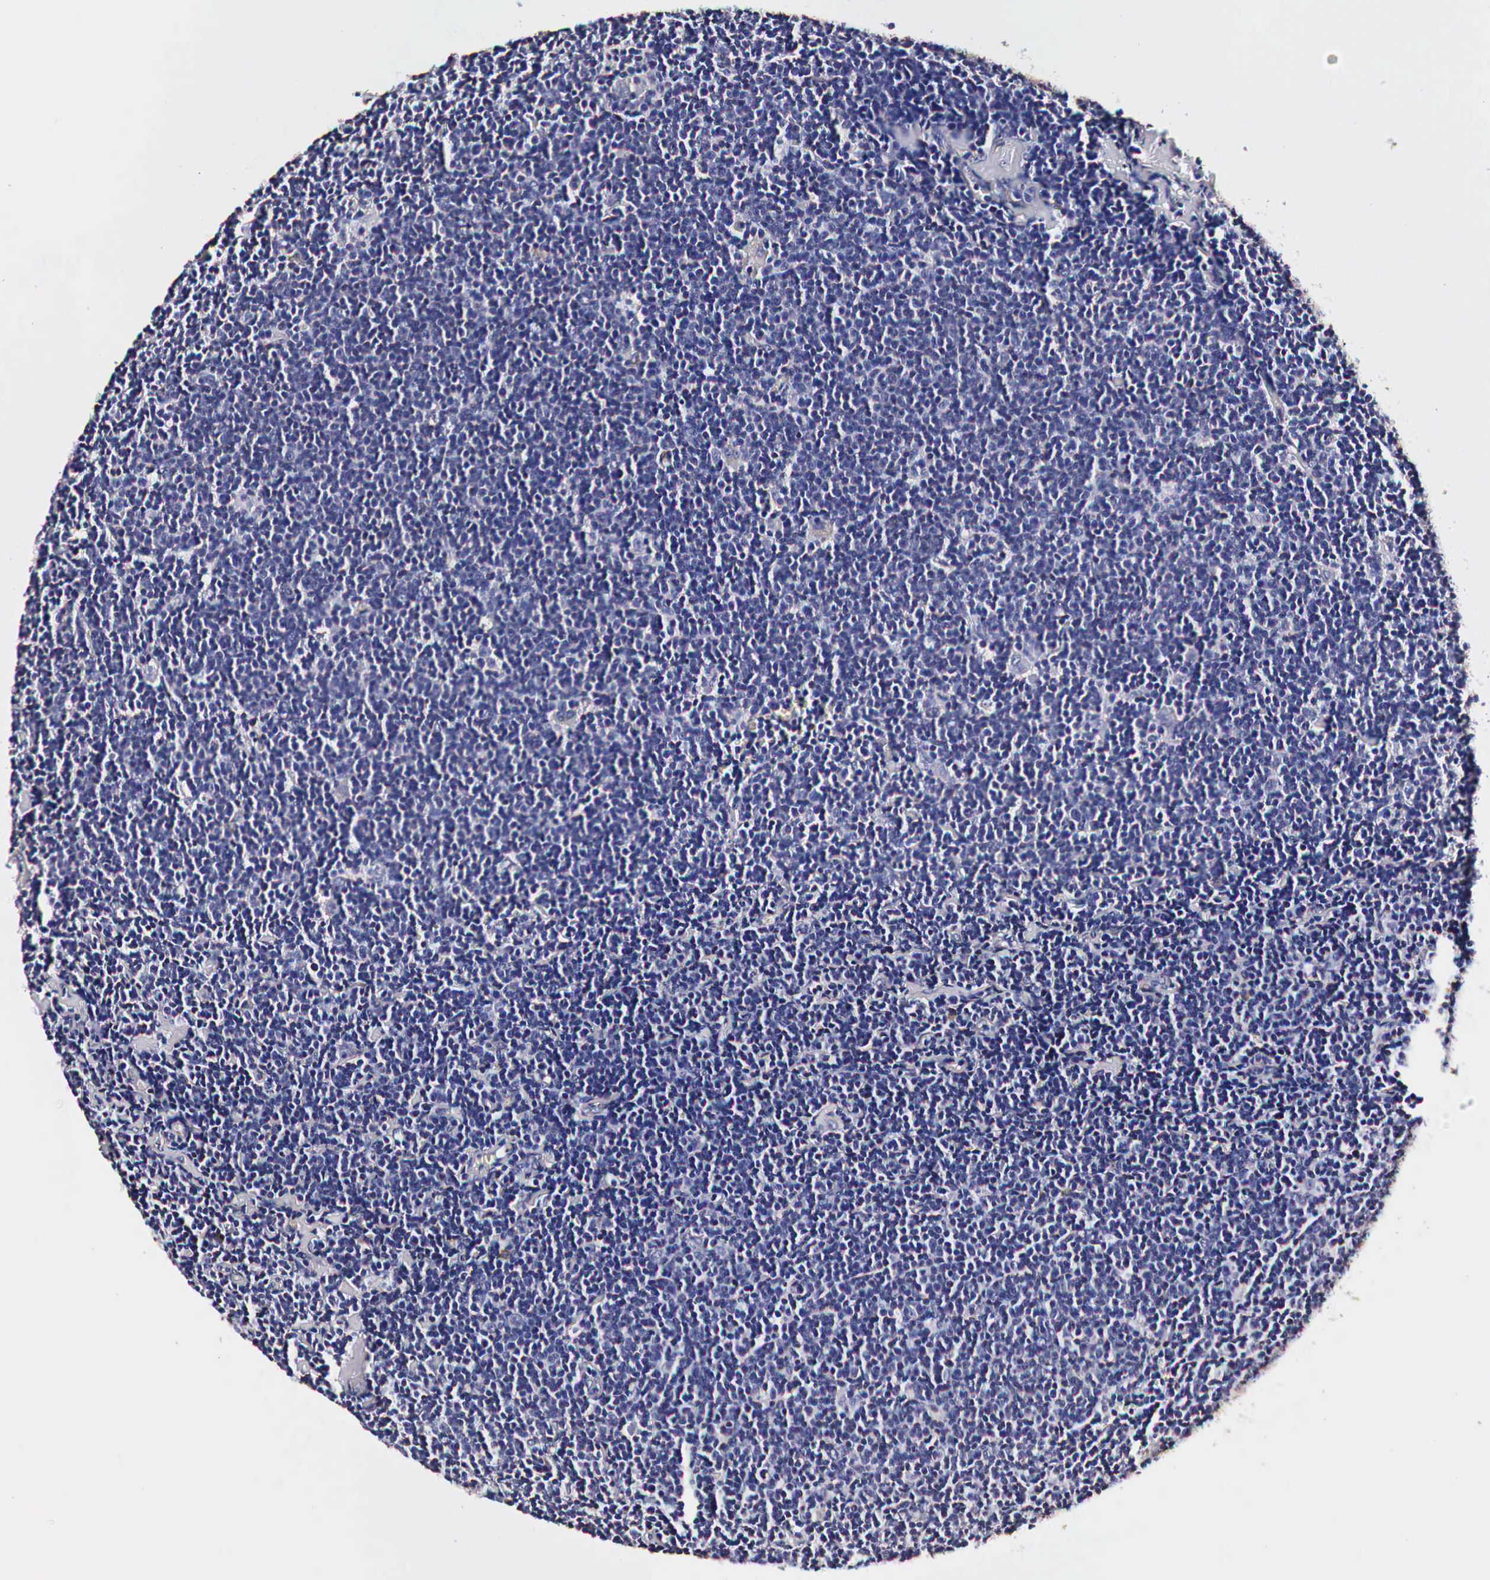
{"staining": {"intensity": "negative", "quantity": "none", "location": "none"}, "tissue": "lymphoma", "cell_type": "Tumor cells", "image_type": "cancer", "snomed": [{"axis": "morphology", "description": "Malignant lymphoma, non-Hodgkin's type, Low grade"}, {"axis": "topography", "description": "Lymph node"}], "caption": "An immunohistochemistry micrograph of lymphoma is shown. There is no staining in tumor cells of lymphoma. (DAB (3,3'-diaminobenzidine) immunohistochemistry (IHC) visualized using brightfield microscopy, high magnification).", "gene": "CKAP4", "patient": {"sex": "male", "age": 65}}